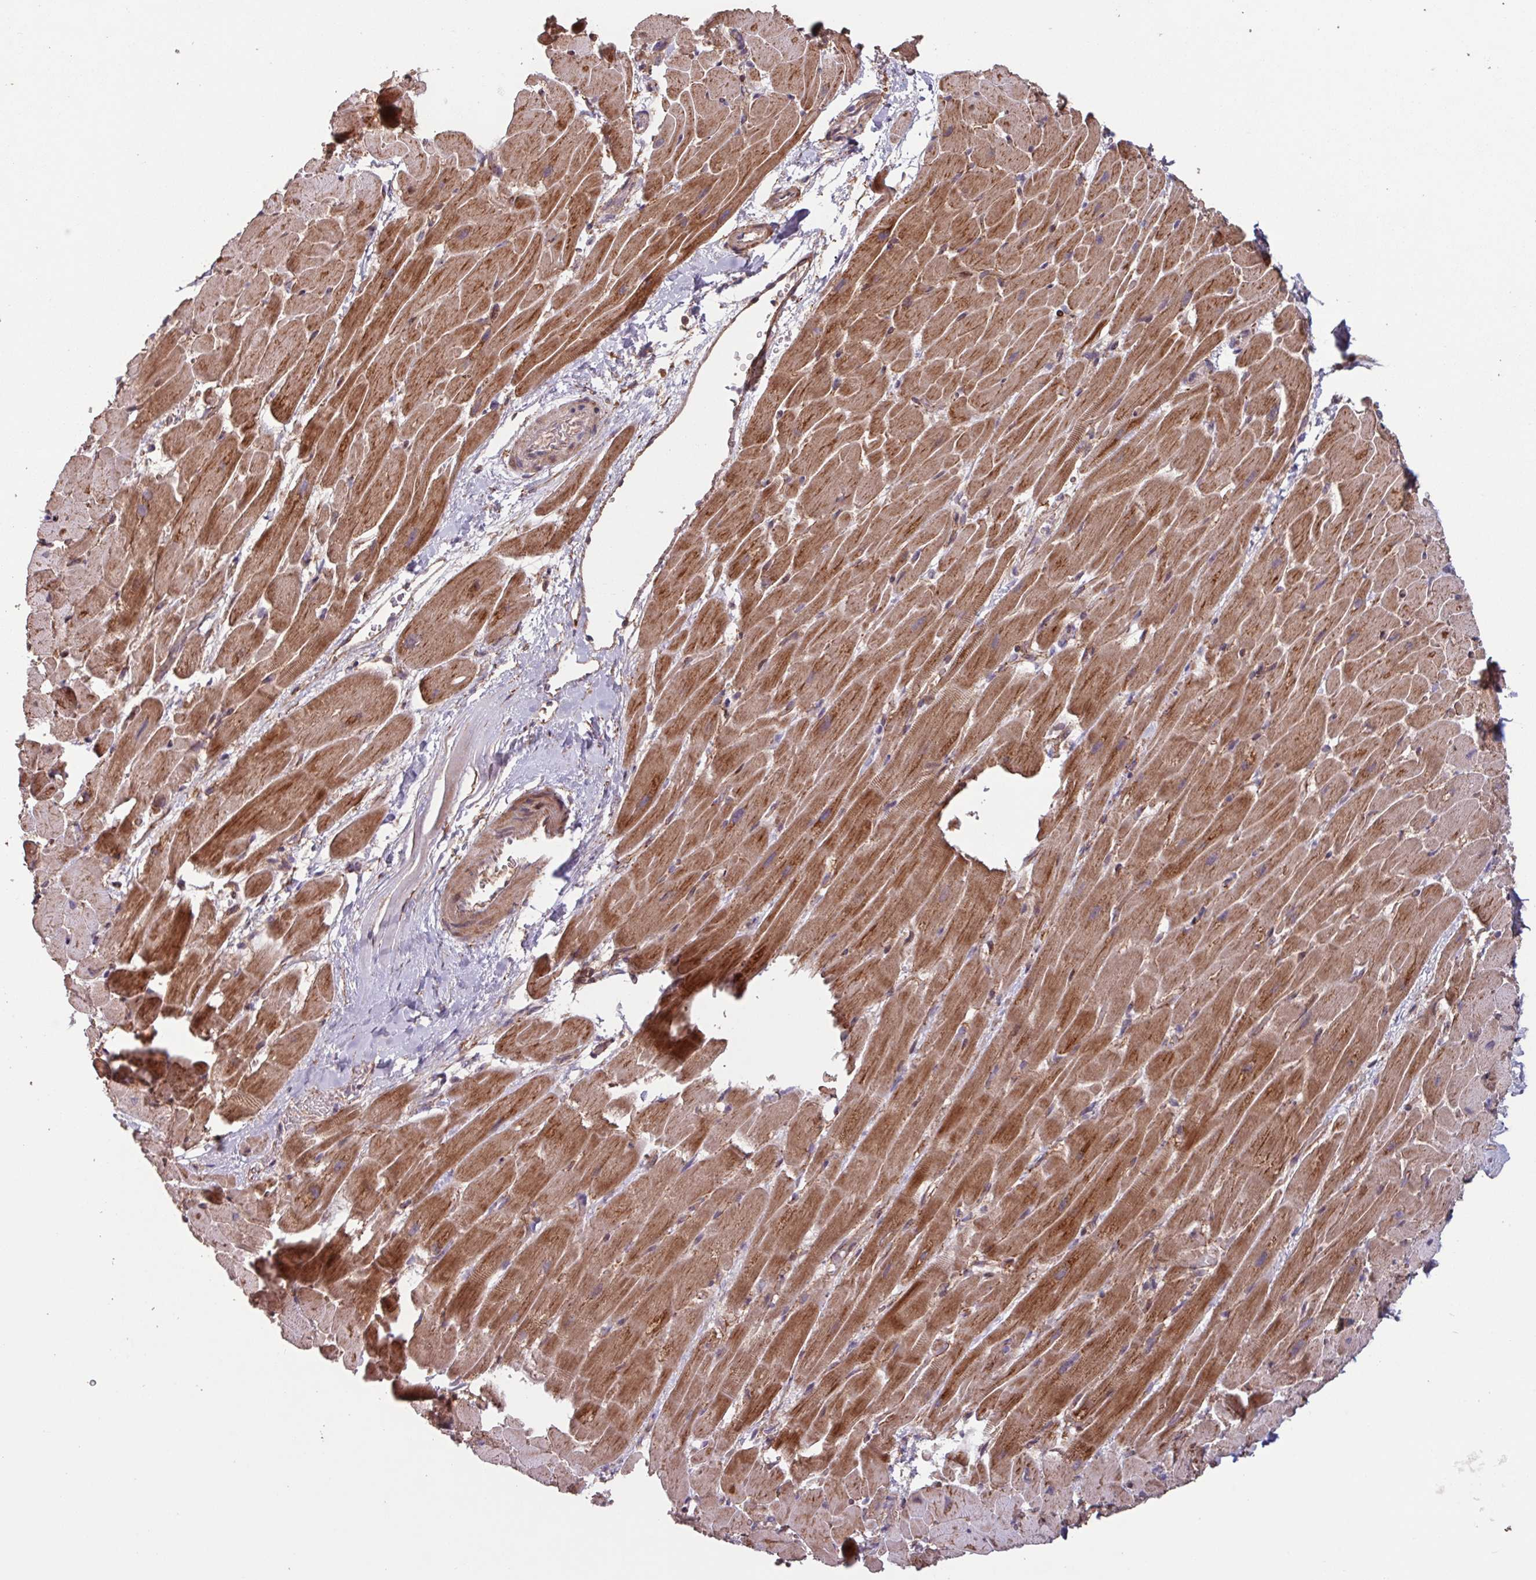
{"staining": {"intensity": "strong", "quantity": ">75%", "location": "cytoplasmic/membranous"}, "tissue": "heart muscle", "cell_type": "Cardiomyocytes", "image_type": "normal", "snomed": [{"axis": "morphology", "description": "Normal tissue, NOS"}, {"axis": "topography", "description": "Heart"}], "caption": "Unremarkable heart muscle demonstrates strong cytoplasmic/membranous positivity in about >75% of cardiomyocytes, visualized by immunohistochemistry.", "gene": "TMEM88", "patient": {"sex": "male", "age": 37}}